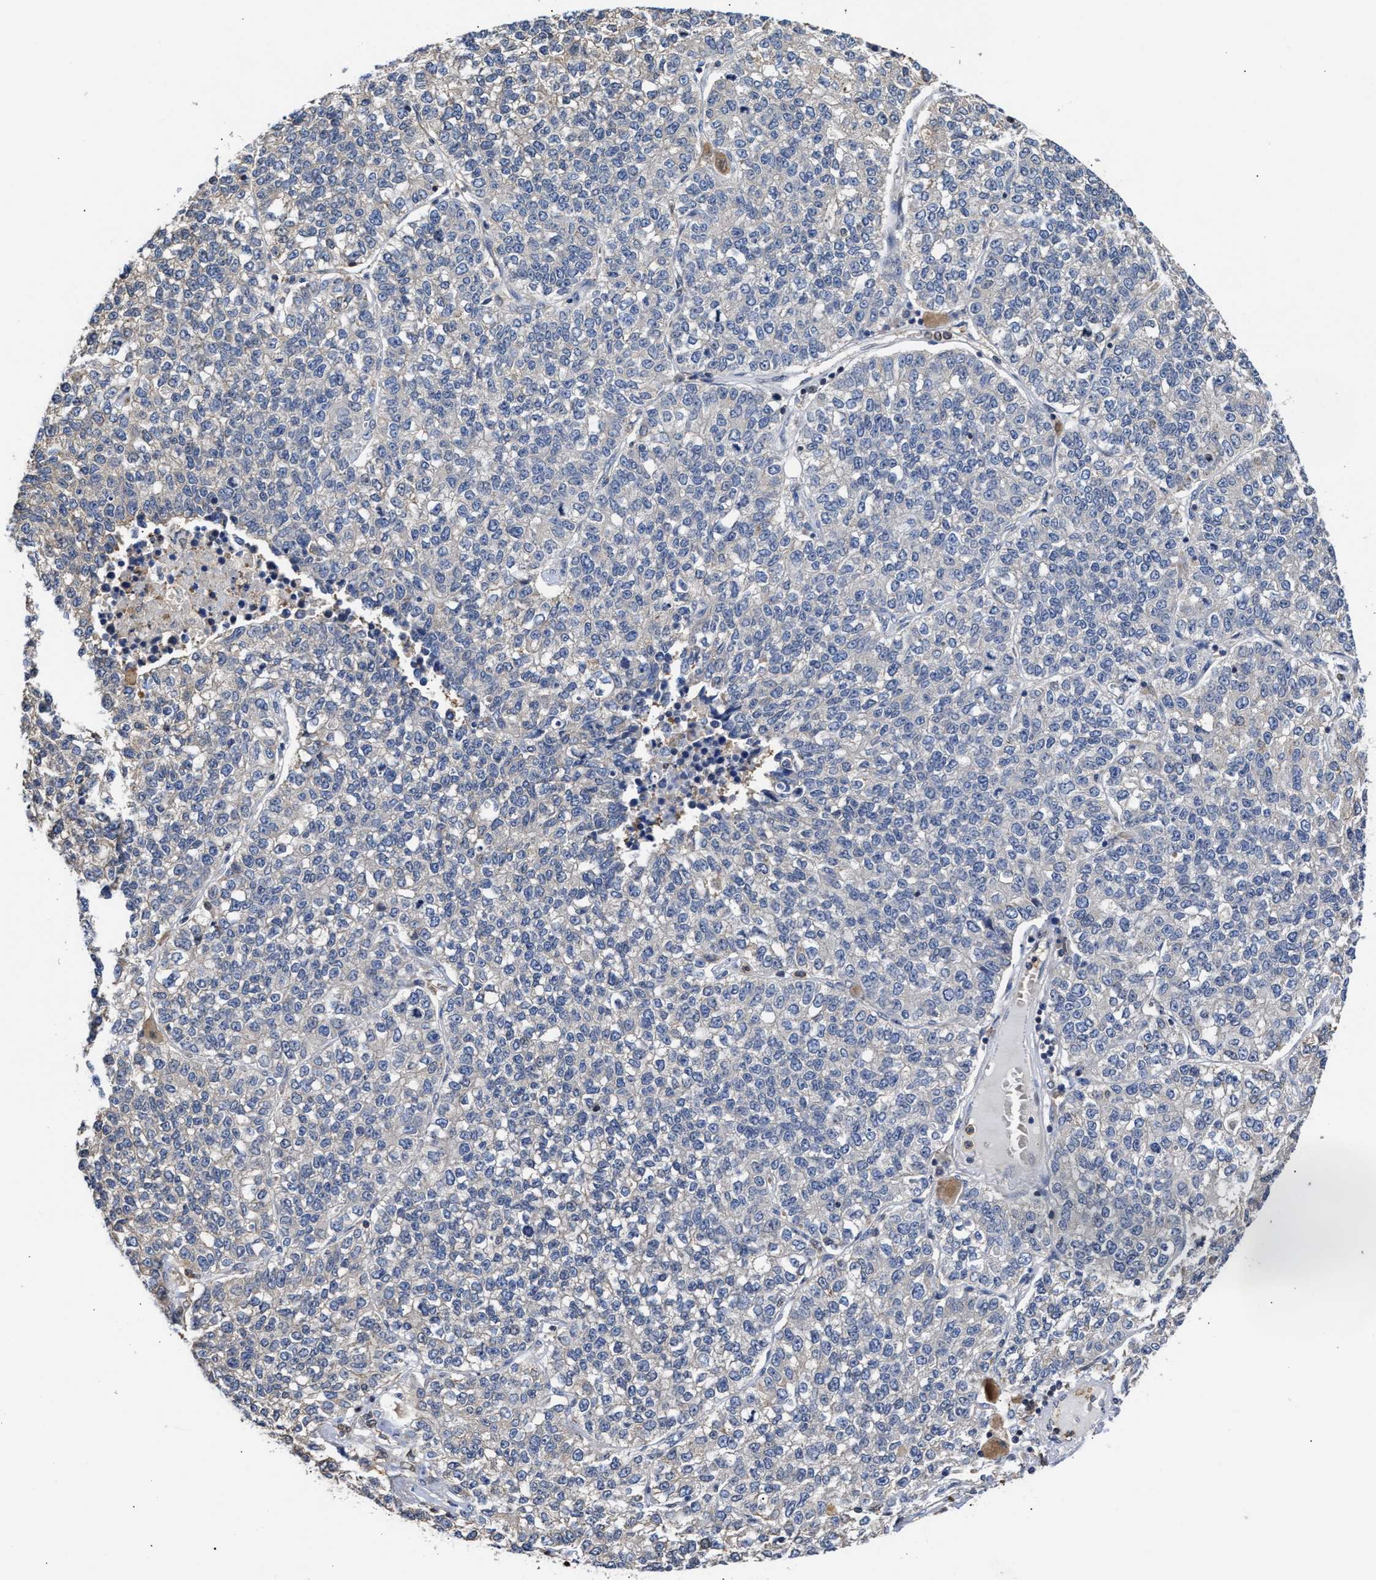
{"staining": {"intensity": "negative", "quantity": "none", "location": "none"}, "tissue": "lung cancer", "cell_type": "Tumor cells", "image_type": "cancer", "snomed": [{"axis": "morphology", "description": "Adenocarcinoma, NOS"}, {"axis": "topography", "description": "Lung"}], "caption": "An IHC photomicrograph of adenocarcinoma (lung) is shown. There is no staining in tumor cells of adenocarcinoma (lung).", "gene": "KLHDC1", "patient": {"sex": "male", "age": 49}}